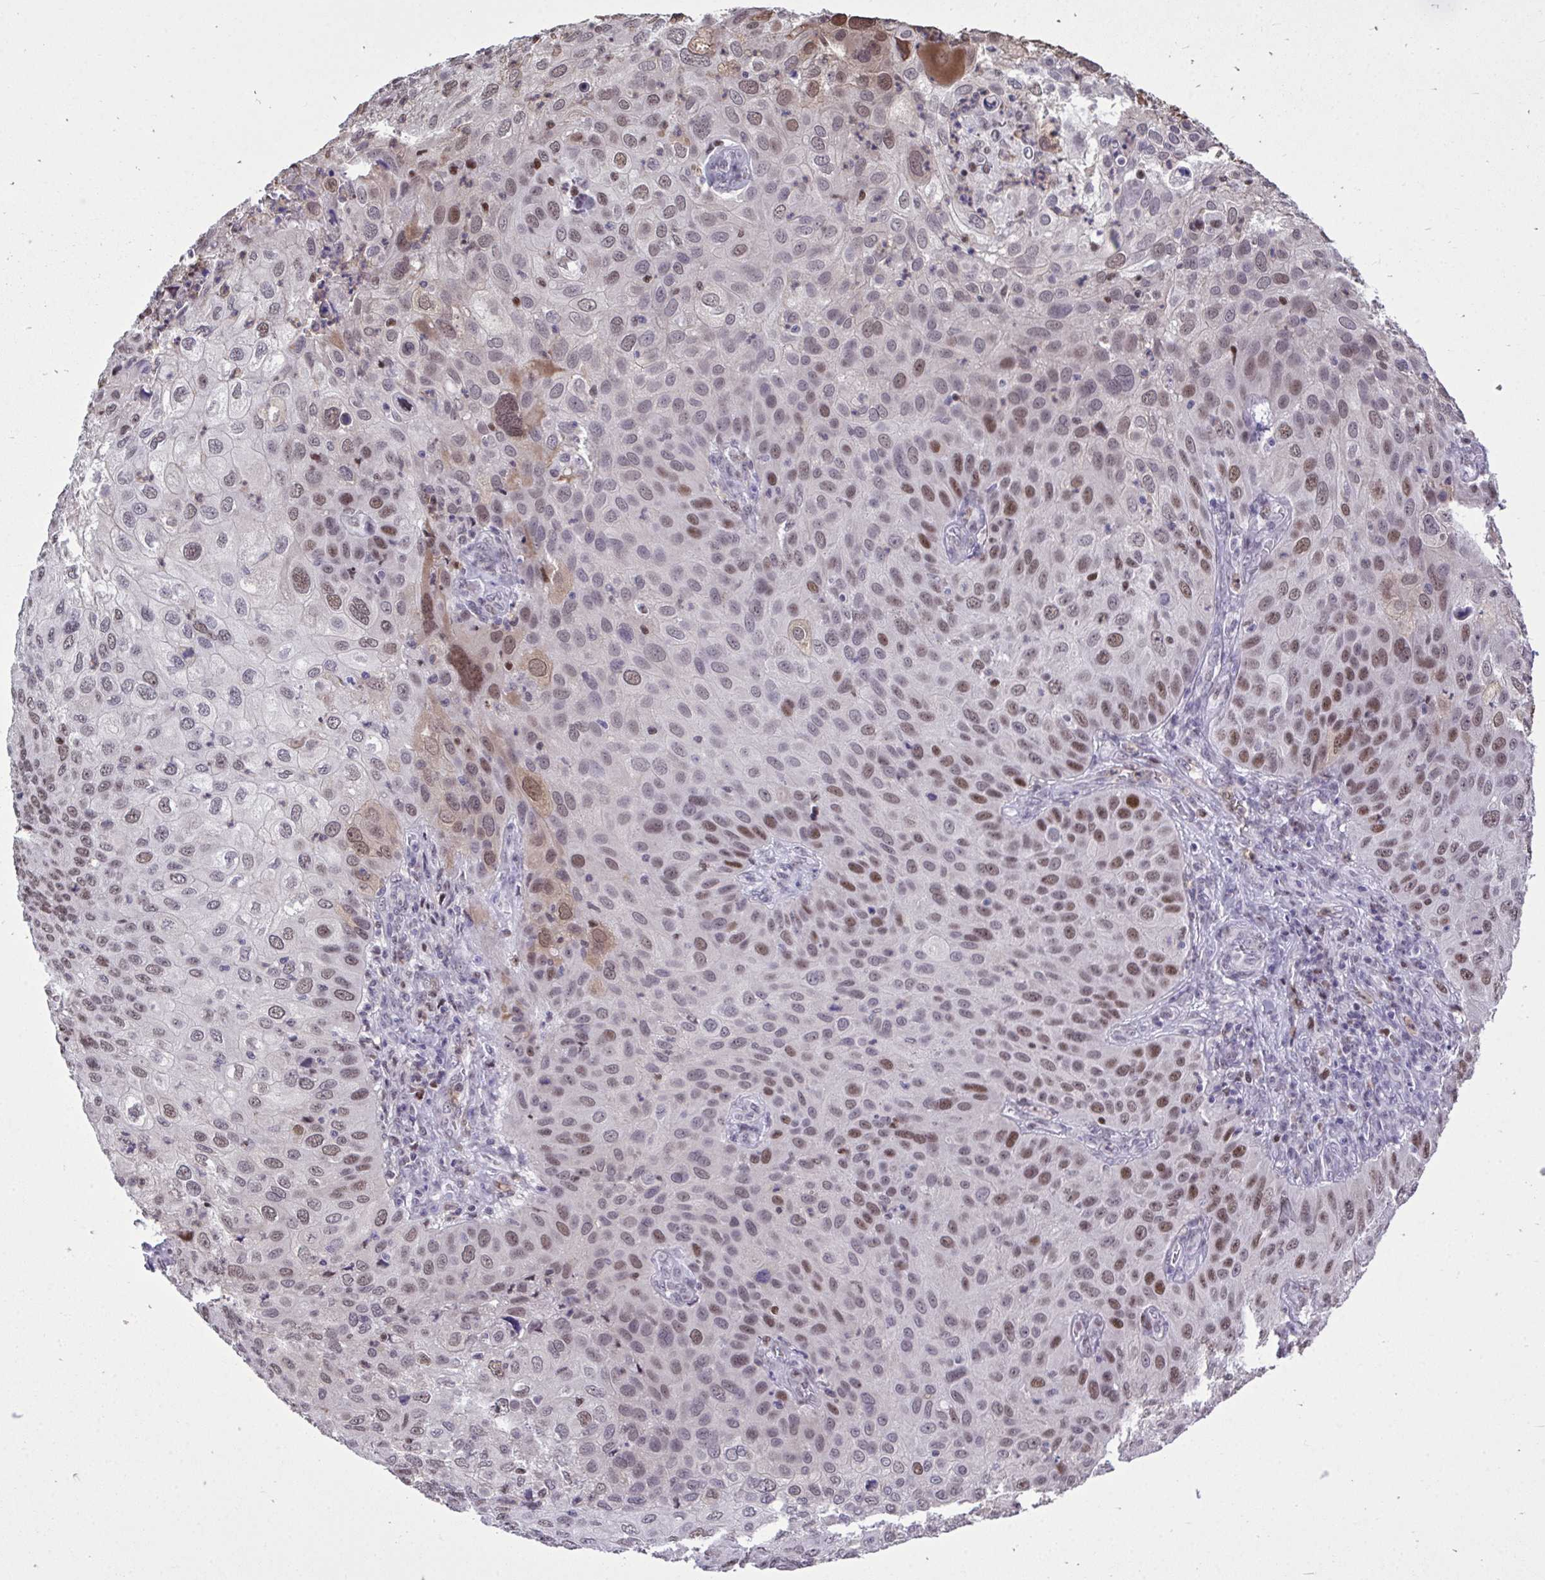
{"staining": {"intensity": "moderate", "quantity": "25%-75%", "location": "nuclear"}, "tissue": "skin cancer", "cell_type": "Tumor cells", "image_type": "cancer", "snomed": [{"axis": "morphology", "description": "Squamous cell carcinoma, NOS"}, {"axis": "topography", "description": "Skin"}], "caption": "Skin cancer stained with DAB IHC shows medium levels of moderate nuclear positivity in approximately 25%-75% of tumor cells.", "gene": "C1QL2", "patient": {"sex": "male", "age": 87}}